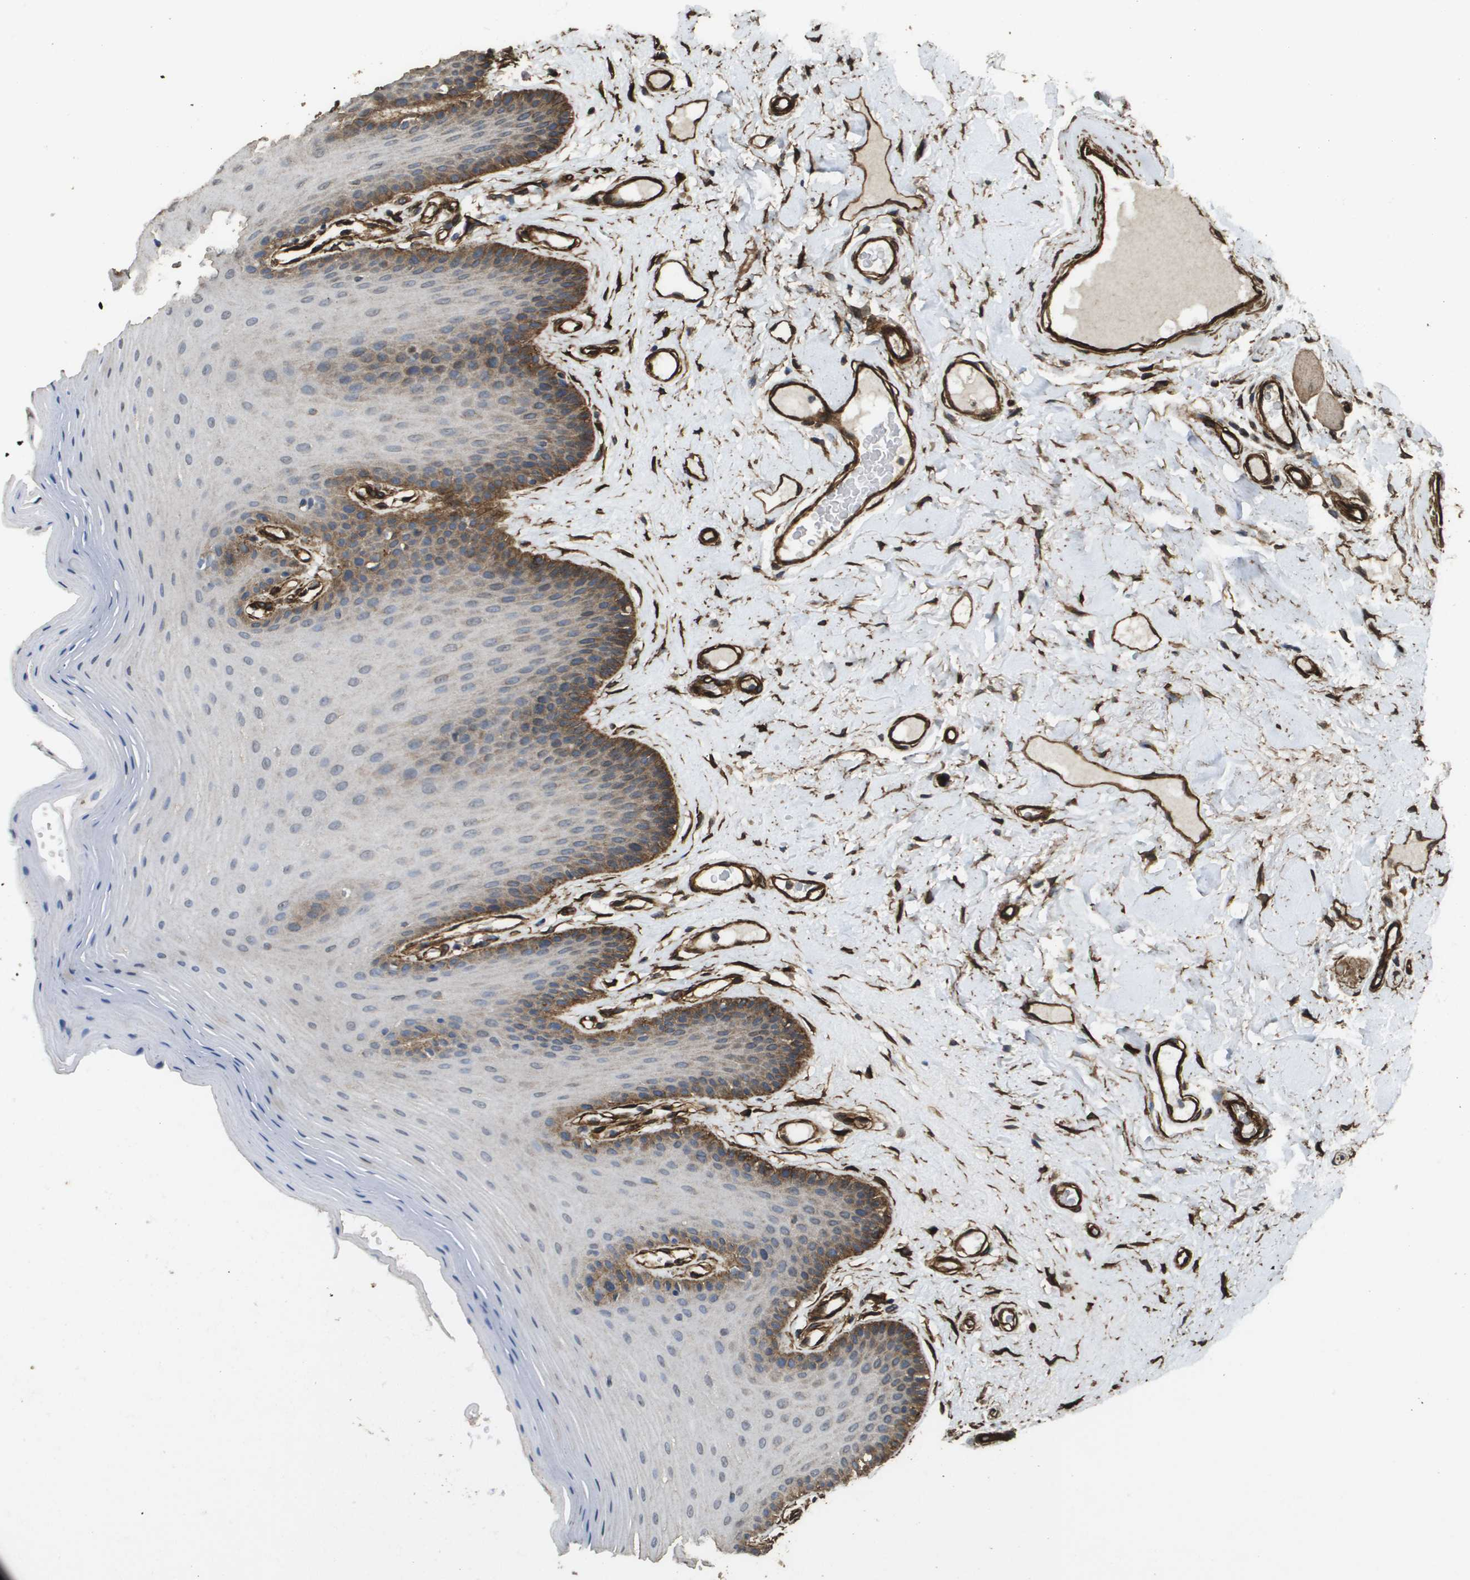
{"staining": {"intensity": "moderate", "quantity": "25%-75%", "location": "cytoplasmic/membranous"}, "tissue": "oral mucosa", "cell_type": "Squamous epithelial cells", "image_type": "normal", "snomed": [{"axis": "morphology", "description": "Normal tissue, NOS"}, {"axis": "morphology", "description": "Squamous cell carcinoma, NOS"}, {"axis": "topography", "description": "Skeletal muscle"}, {"axis": "topography", "description": "Adipose tissue"}, {"axis": "topography", "description": "Vascular tissue"}, {"axis": "topography", "description": "Oral tissue"}, {"axis": "topography", "description": "Peripheral nerve tissue"}, {"axis": "topography", "description": "Head-Neck"}], "caption": "Protein expression analysis of benign human oral mucosa reveals moderate cytoplasmic/membranous expression in about 25%-75% of squamous epithelial cells. (Brightfield microscopy of DAB IHC at high magnification).", "gene": "AAMP", "patient": {"sex": "male", "age": 71}}